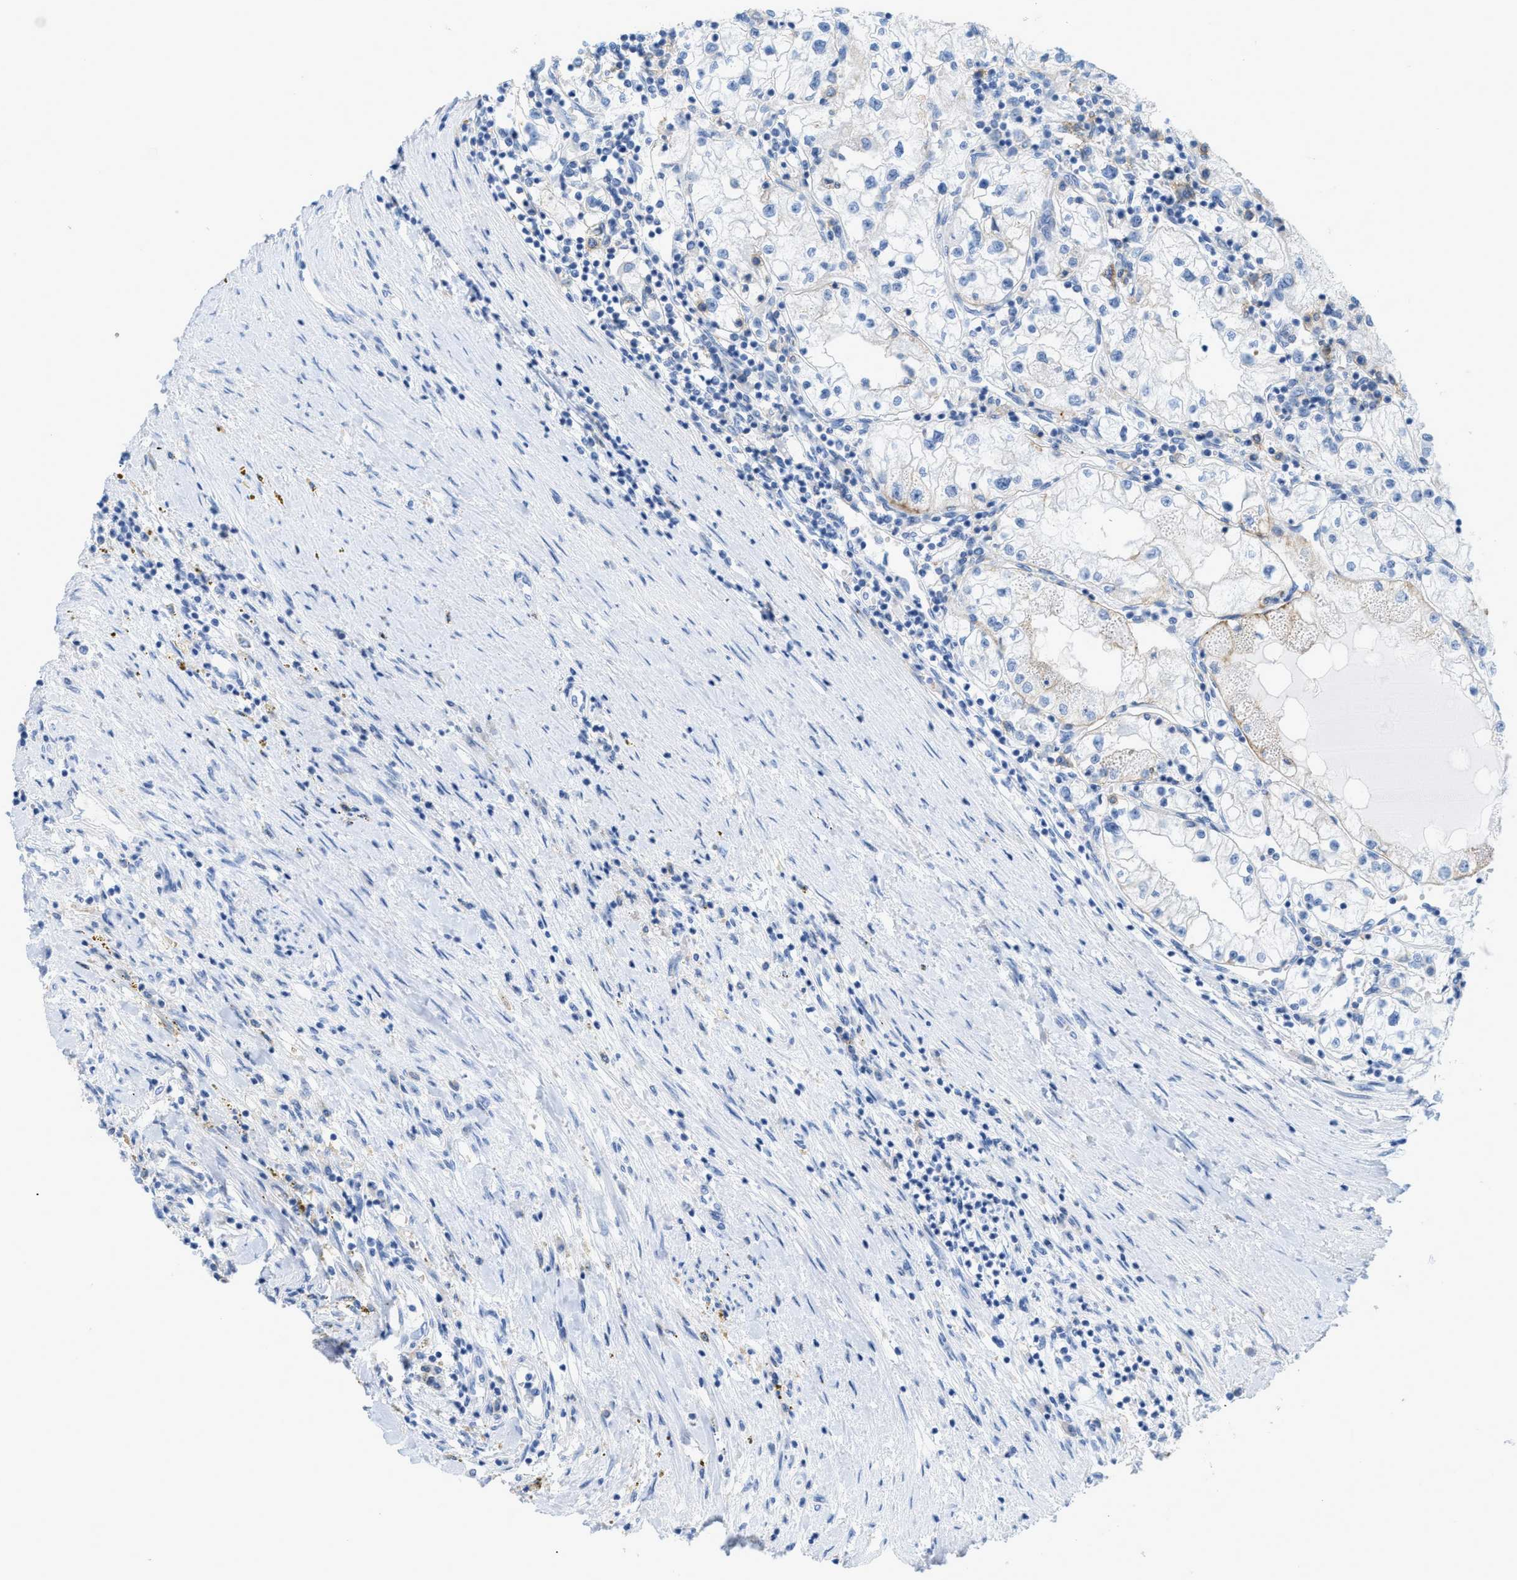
{"staining": {"intensity": "negative", "quantity": "none", "location": "none"}, "tissue": "renal cancer", "cell_type": "Tumor cells", "image_type": "cancer", "snomed": [{"axis": "morphology", "description": "Adenocarcinoma, NOS"}, {"axis": "topography", "description": "Kidney"}], "caption": "Immunohistochemical staining of human adenocarcinoma (renal) displays no significant expression in tumor cells.", "gene": "SLC3A2", "patient": {"sex": "male", "age": 68}}